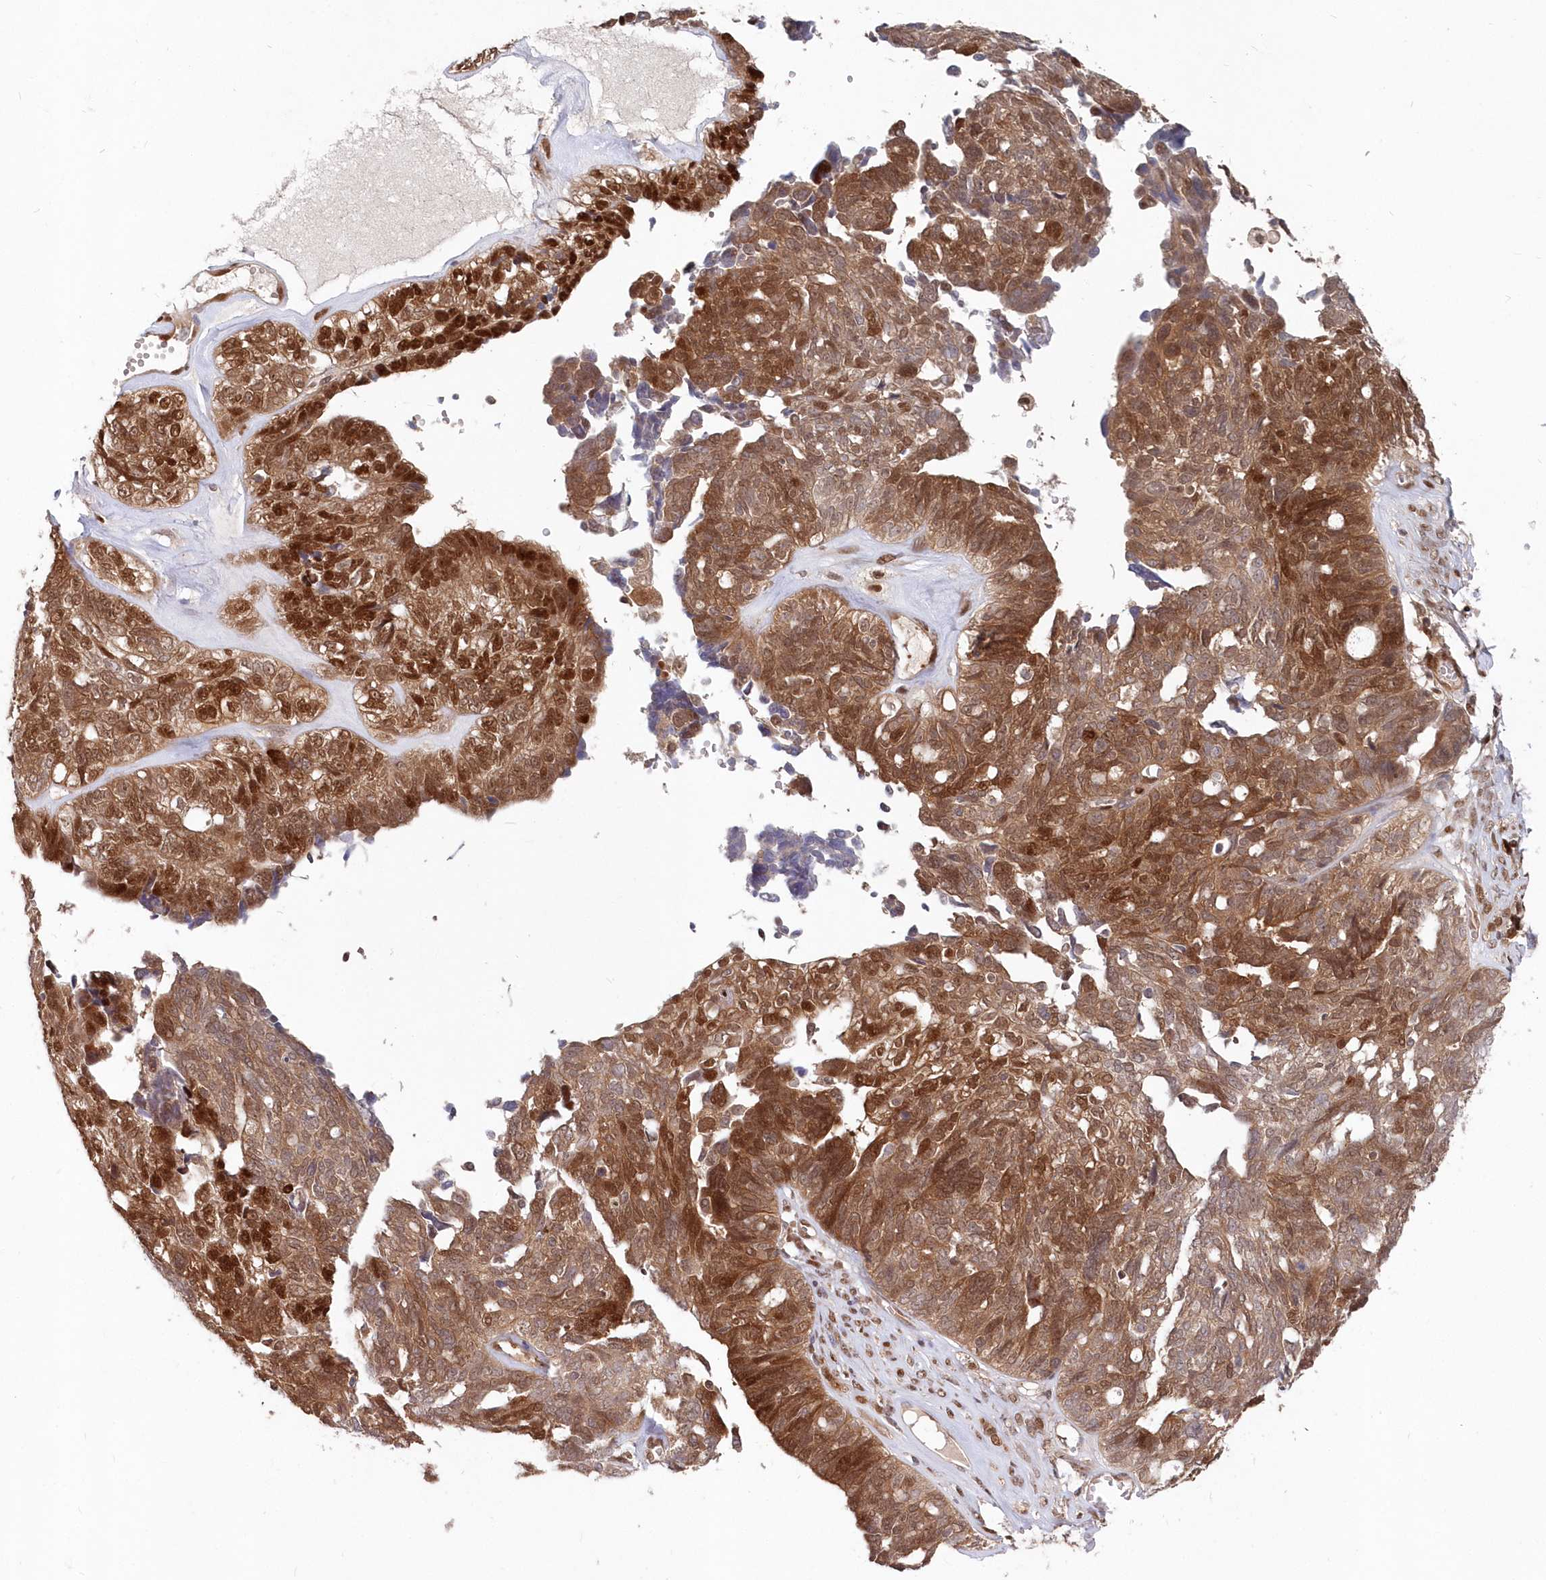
{"staining": {"intensity": "strong", "quantity": ">75%", "location": "cytoplasmic/membranous,nuclear"}, "tissue": "ovarian cancer", "cell_type": "Tumor cells", "image_type": "cancer", "snomed": [{"axis": "morphology", "description": "Cystadenocarcinoma, serous, NOS"}, {"axis": "topography", "description": "Ovary"}], "caption": "Strong cytoplasmic/membranous and nuclear staining for a protein is appreciated in approximately >75% of tumor cells of ovarian cancer (serous cystadenocarcinoma) using immunohistochemistry.", "gene": "ABHD14B", "patient": {"sex": "female", "age": 79}}